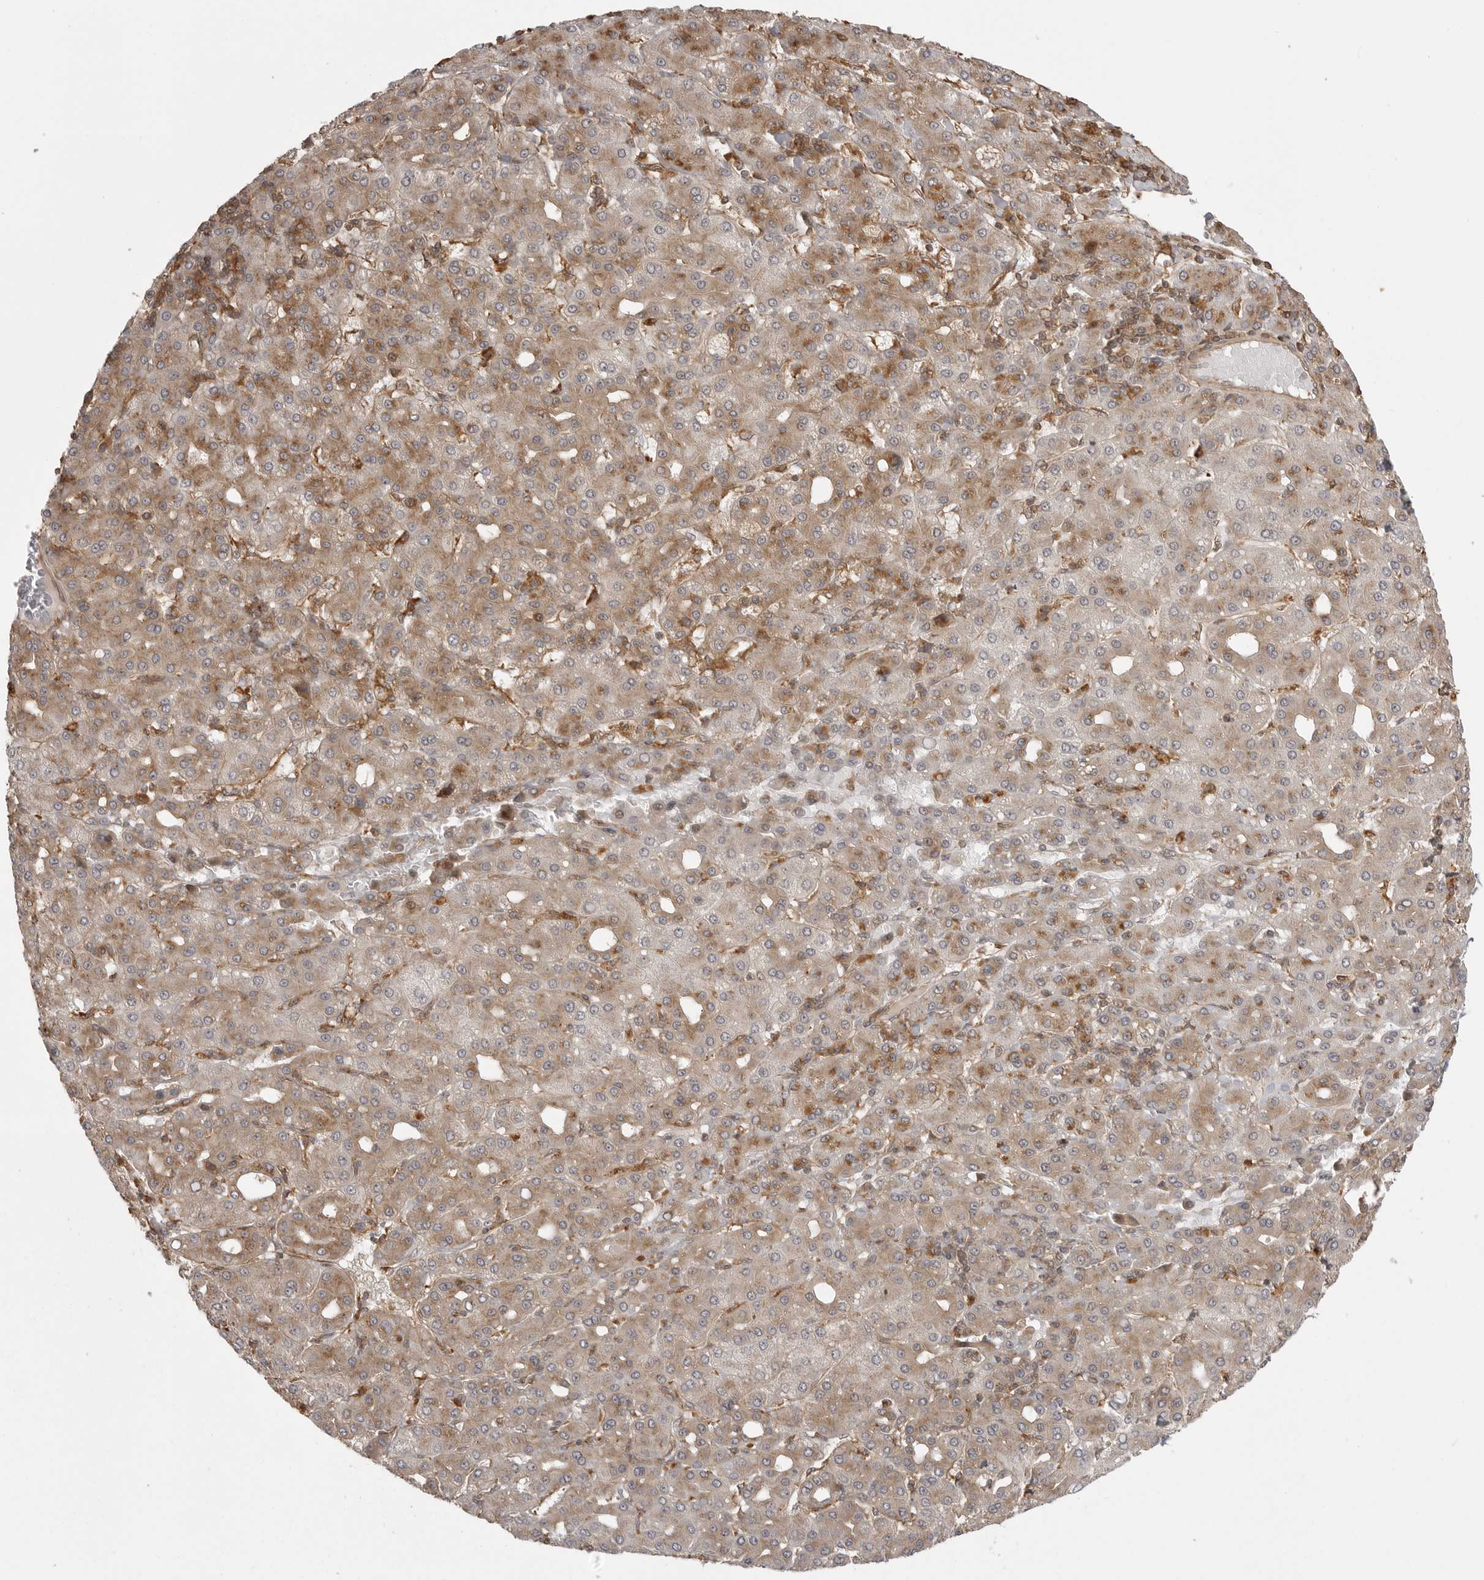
{"staining": {"intensity": "moderate", "quantity": ">75%", "location": "cytoplasmic/membranous"}, "tissue": "liver cancer", "cell_type": "Tumor cells", "image_type": "cancer", "snomed": [{"axis": "morphology", "description": "Carcinoma, Hepatocellular, NOS"}, {"axis": "topography", "description": "Liver"}], "caption": "Human liver cancer stained with a protein marker exhibits moderate staining in tumor cells.", "gene": "FAT3", "patient": {"sex": "male", "age": 65}}